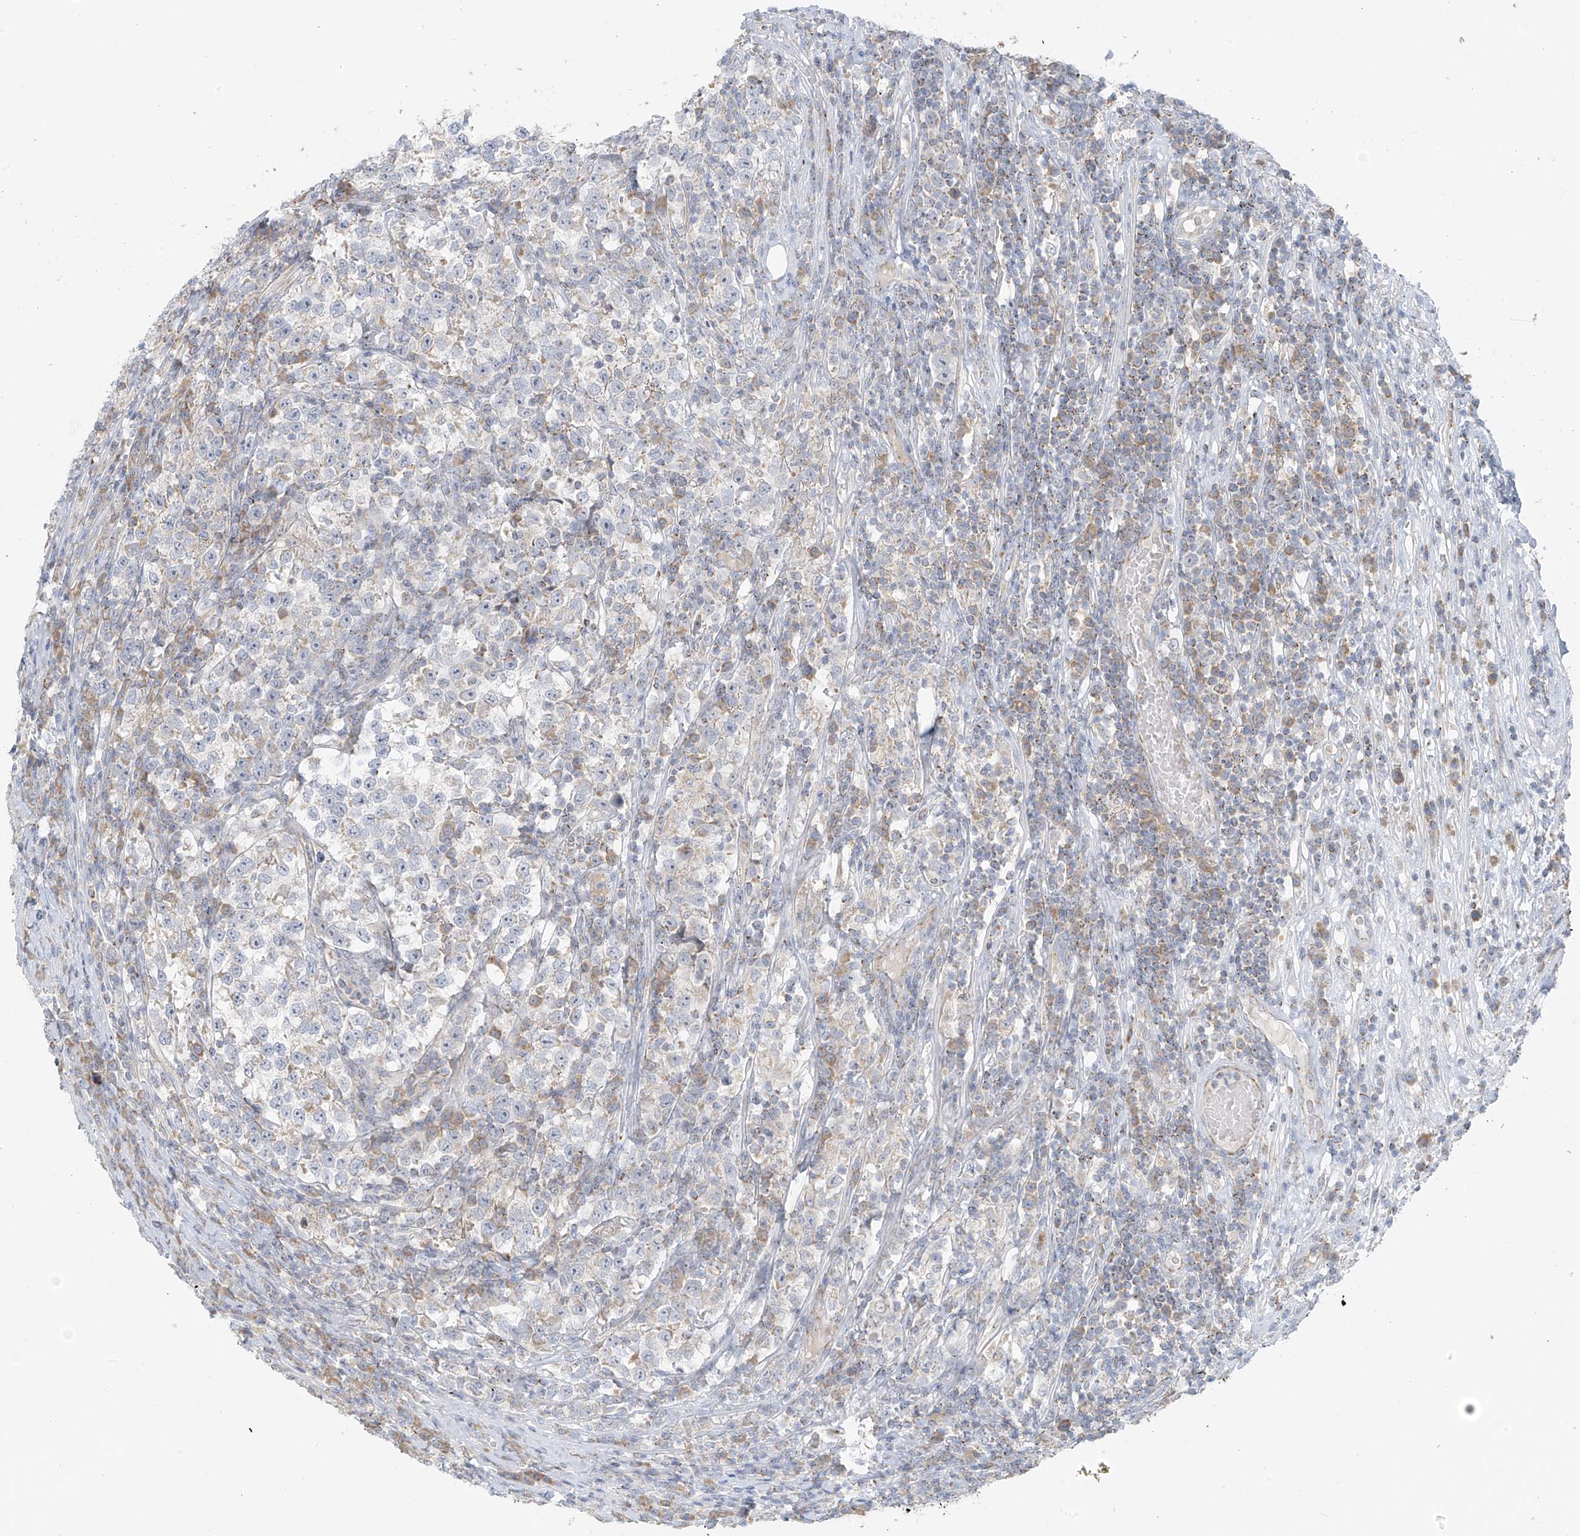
{"staining": {"intensity": "weak", "quantity": "<25%", "location": "cytoplasmic/membranous"}, "tissue": "testis cancer", "cell_type": "Tumor cells", "image_type": "cancer", "snomed": [{"axis": "morphology", "description": "Normal tissue, NOS"}, {"axis": "morphology", "description": "Seminoma, NOS"}, {"axis": "topography", "description": "Testis"}], "caption": "Immunohistochemical staining of human testis cancer (seminoma) demonstrates no significant expression in tumor cells.", "gene": "UST", "patient": {"sex": "male", "age": 43}}